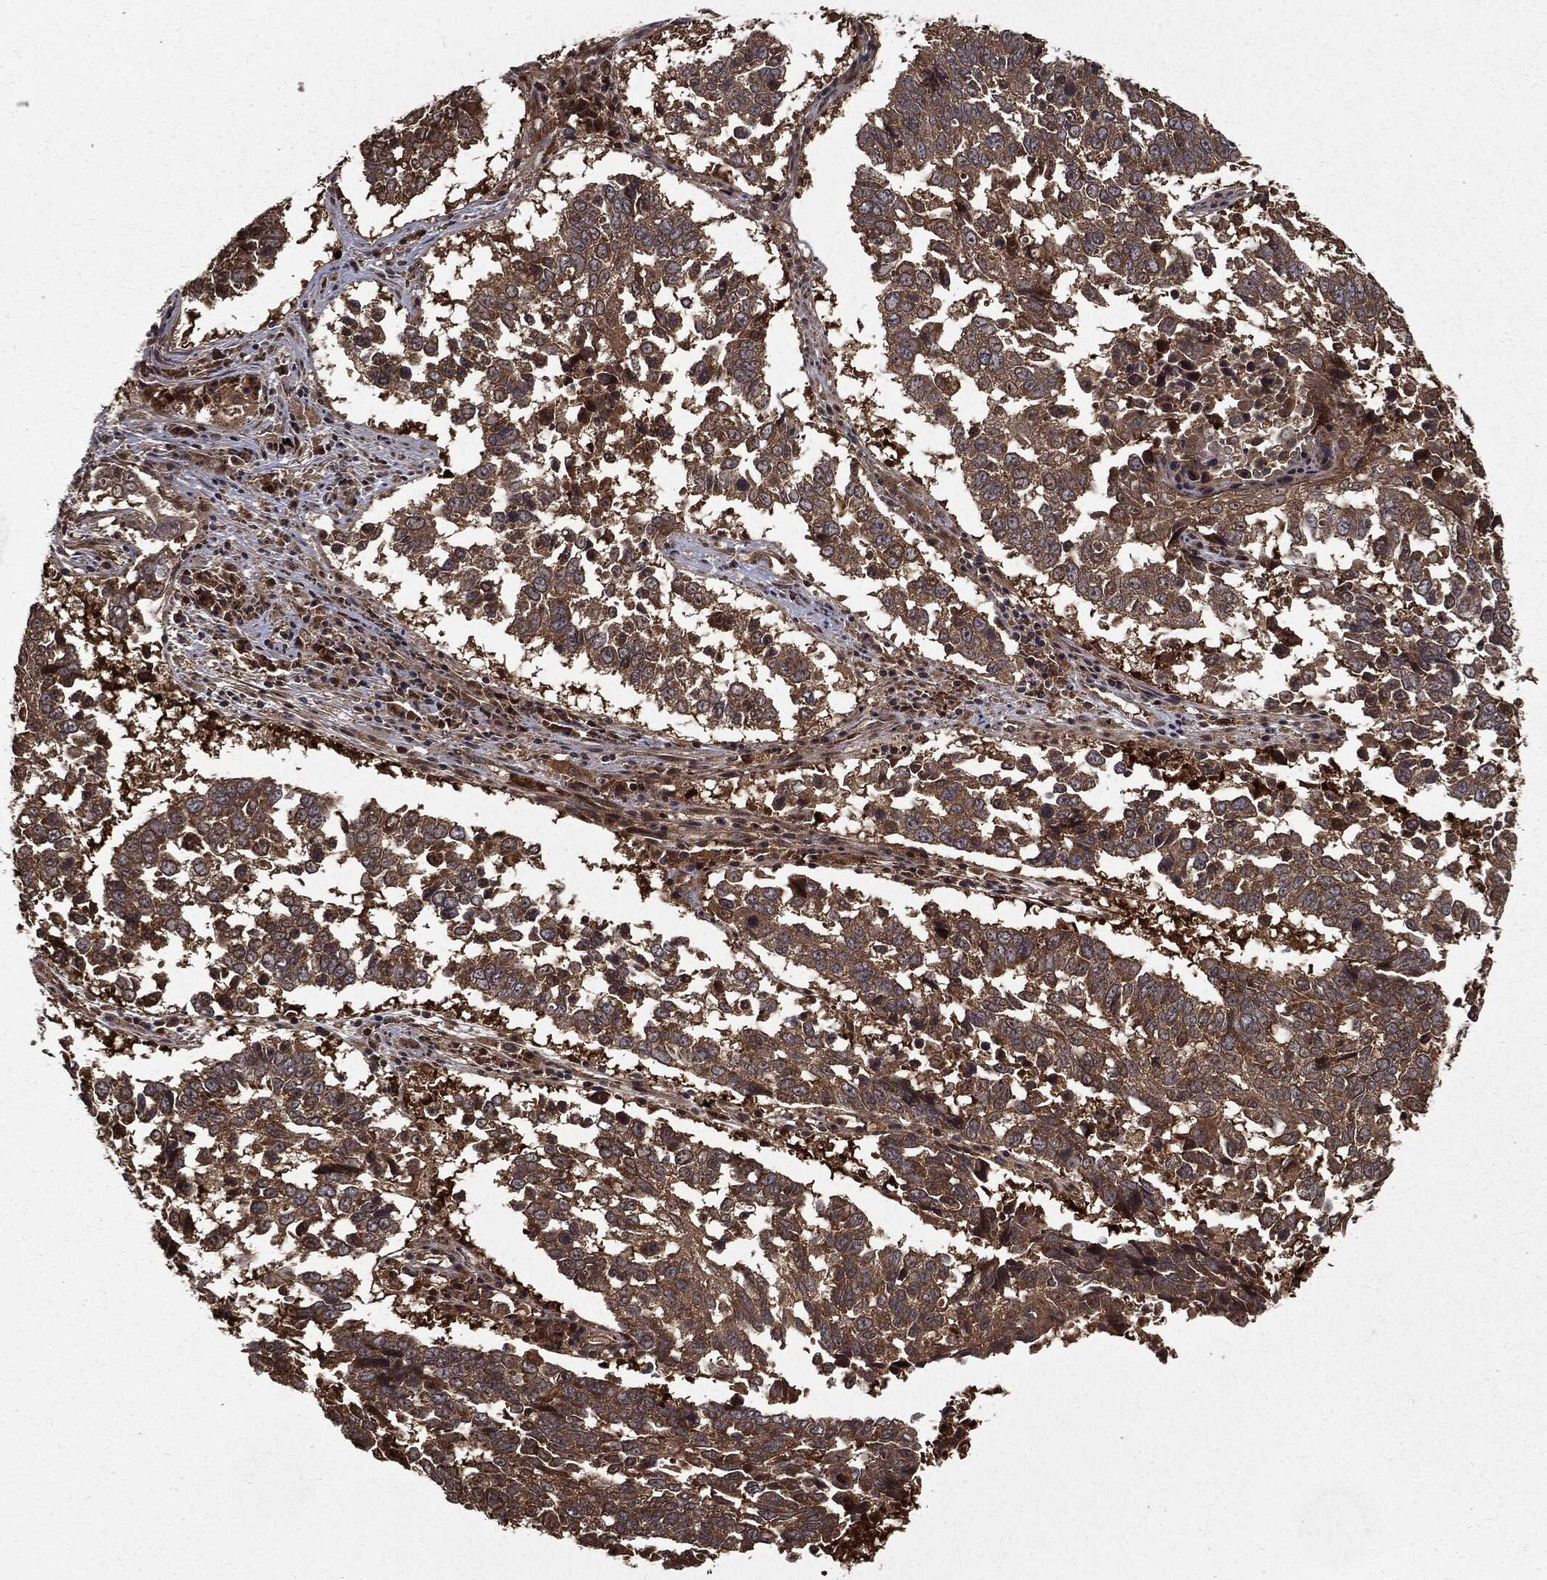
{"staining": {"intensity": "moderate", "quantity": ">75%", "location": "cytoplasmic/membranous"}, "tissue": "lung cancer", "cell_type": "Tumor cells", "image_type": "cancer", "snomed": [{"axis": "morphology", "description": "Squamous cell carcinoma, NOS"}, {"axis": "topography", "description": "Lung"}], "caption": "About >75% of tumor cells in human lung cancer (squamous cell carcinoma) show moderate cytoplasmic/membranous protein staining as visualized by brown immunohistochemical staining.", "gene": "HTT", "patient": {"sex": "male", "age": 82}}